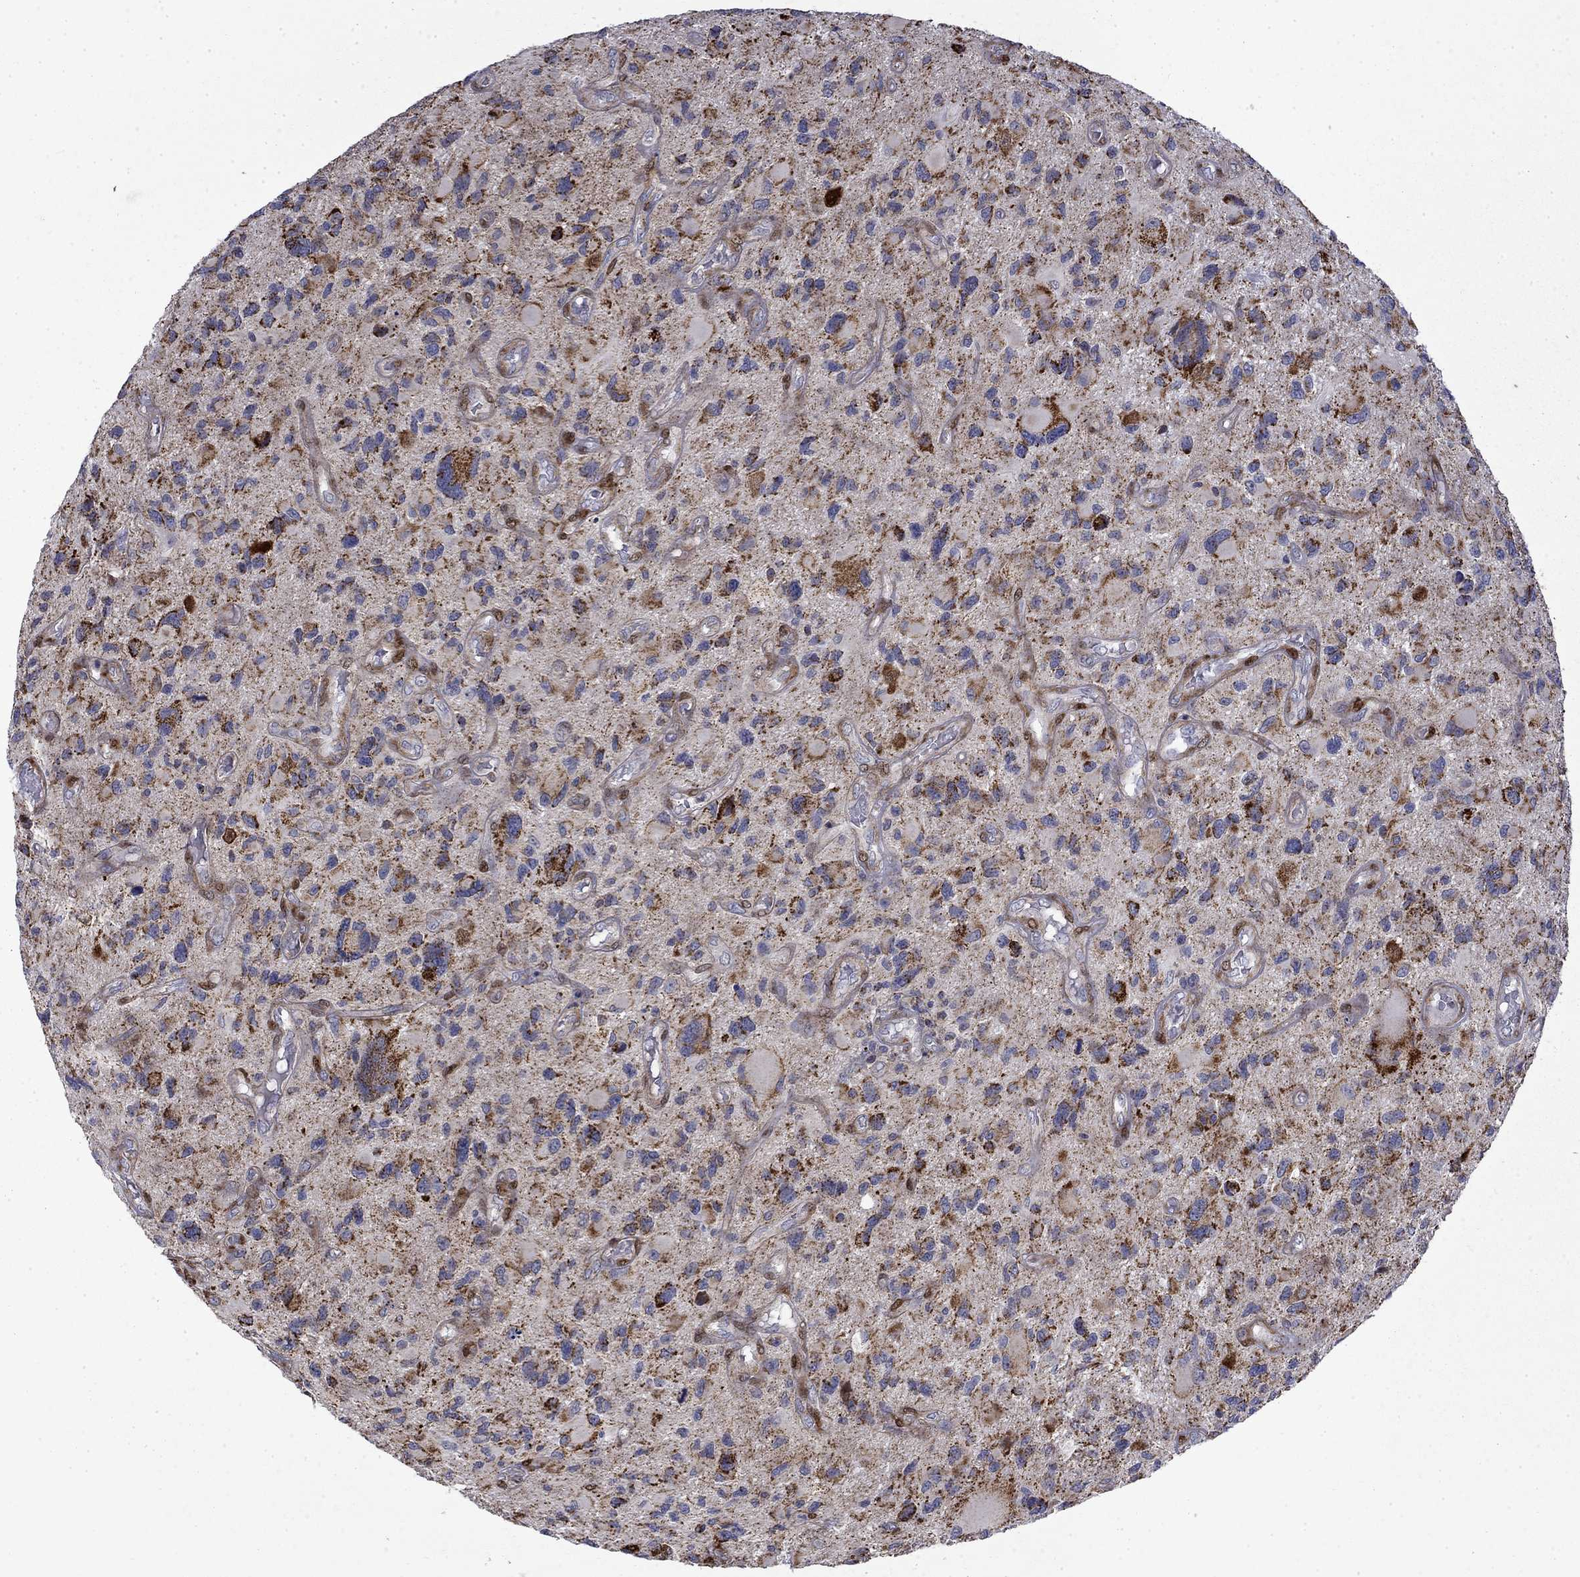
{"staining": {"intensity": "strong", "quantity": "25%-75%", "location": "cytoplasmic/membranous"}, "tissue": "glioma", "cell_type": "Tumor cells", "image_type": "cancer", "snomed": [{"axis": "morphology", "description": "Glioma, malignant, NOS"}, {"axis": "morphology", "description": "Glioma, malignant, High grade"}, {"axis": "topography", "description": "Brain"}], "caption": "Immunohistochemical staining of human malignant glioma exhibits high levels of strong cytoplasmic/membranous protein positivity in approximately 25%-75% of tumor cells.", "gene": "PCBP3", "patient": {"sex": "female", "age": 71}}